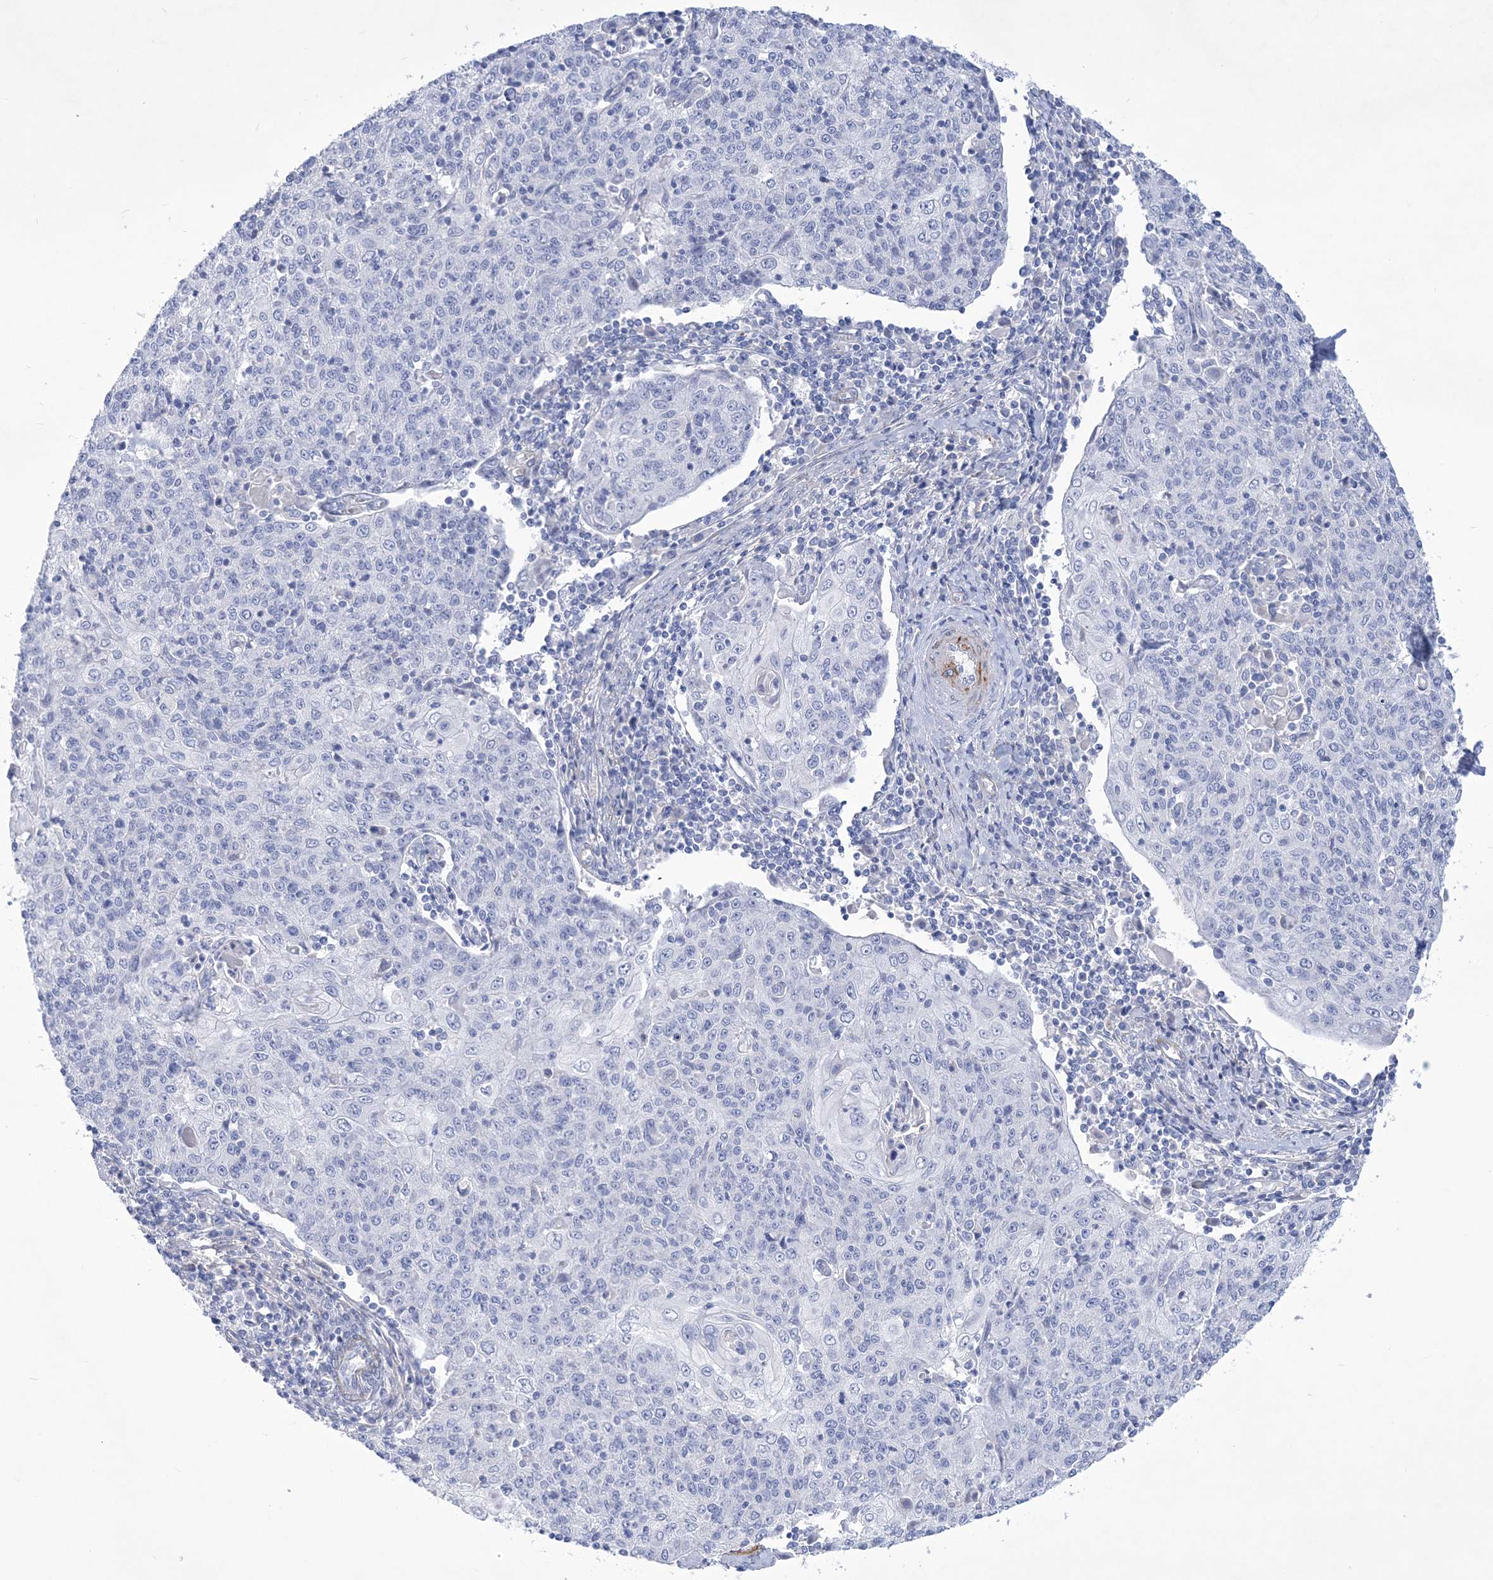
{"staining": {"intensity": "negative", "quantity": "none", "location": "none"}, "tissue": "cervical cancer", "cell_type": "Tumor cells", "image_type": "cancer", "snomed": [{"axis": "morphology", "description": "Squamous cell carcinoma, NOS"}, {"axis": "topography", "description": "Cervix"}], "caption": "Photomicrograph shows no protein staining in tumor cells of cervical squamous cell carcinoma tissue.", "gene": "WDR74", "patient": {"sex": "female", "age": 48}}